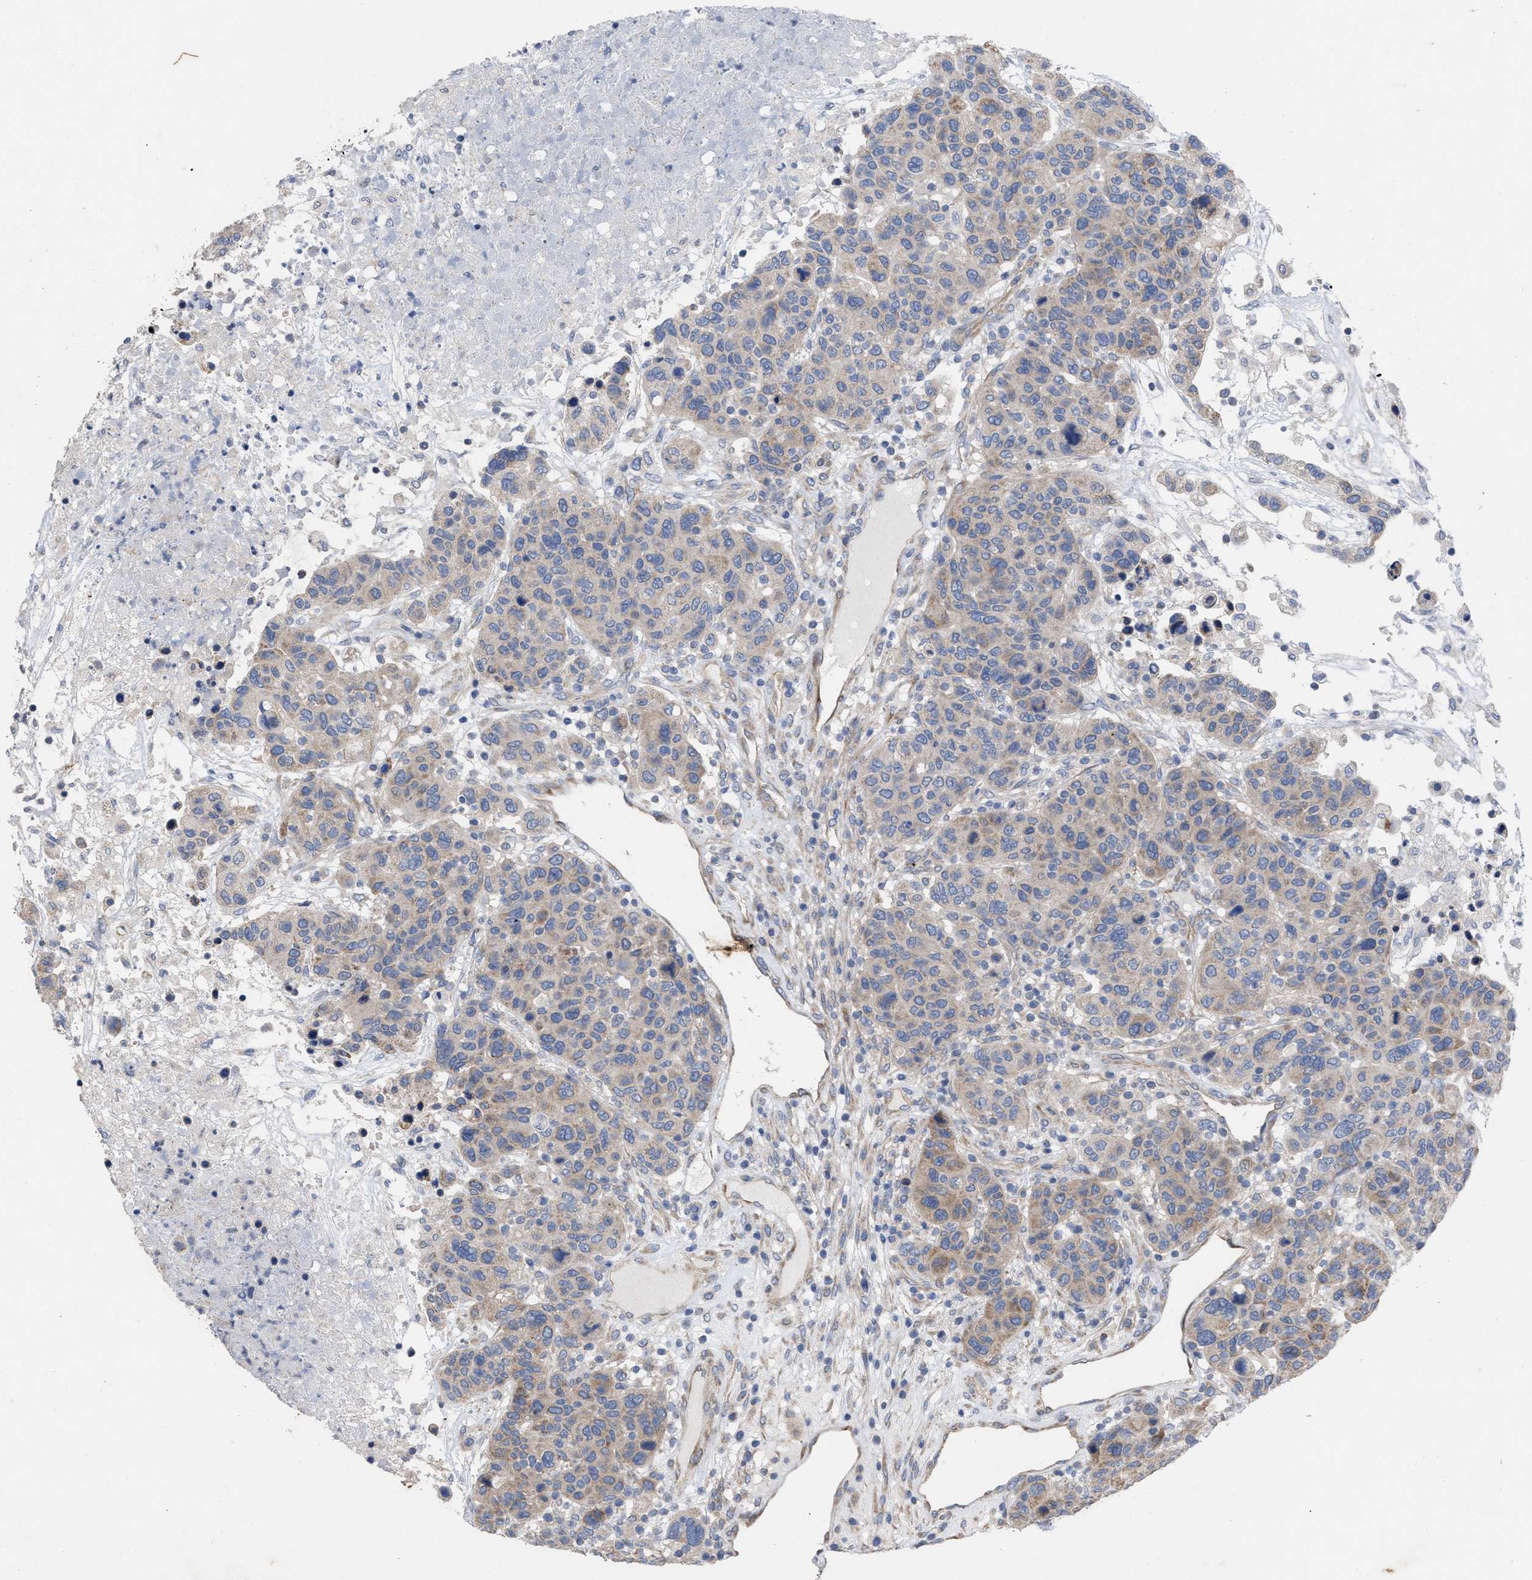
{"staining": {"intensity": "moderate", "quantity": "<25%", "location": "cytoplasmic/membranous"}, "tissue": "breast cancer", "cell_type": "Tumor cells", "image_type": "cancer", "snomed": [{"axis": "morphology", "description": "Duct carcinoma"}, {"axis": "topography", "description": "Breast"}], "caption": "A brown stain labels moderate cytoplasmic/membranous positivity of a protein in human breast cancer (infiltrating ductal carcinoma) tumor cells. (DAB = brown stain, brightfield microscopy at high magnification).", "gene": "VIP", "patient": {"sex": "female", "age": 37}}